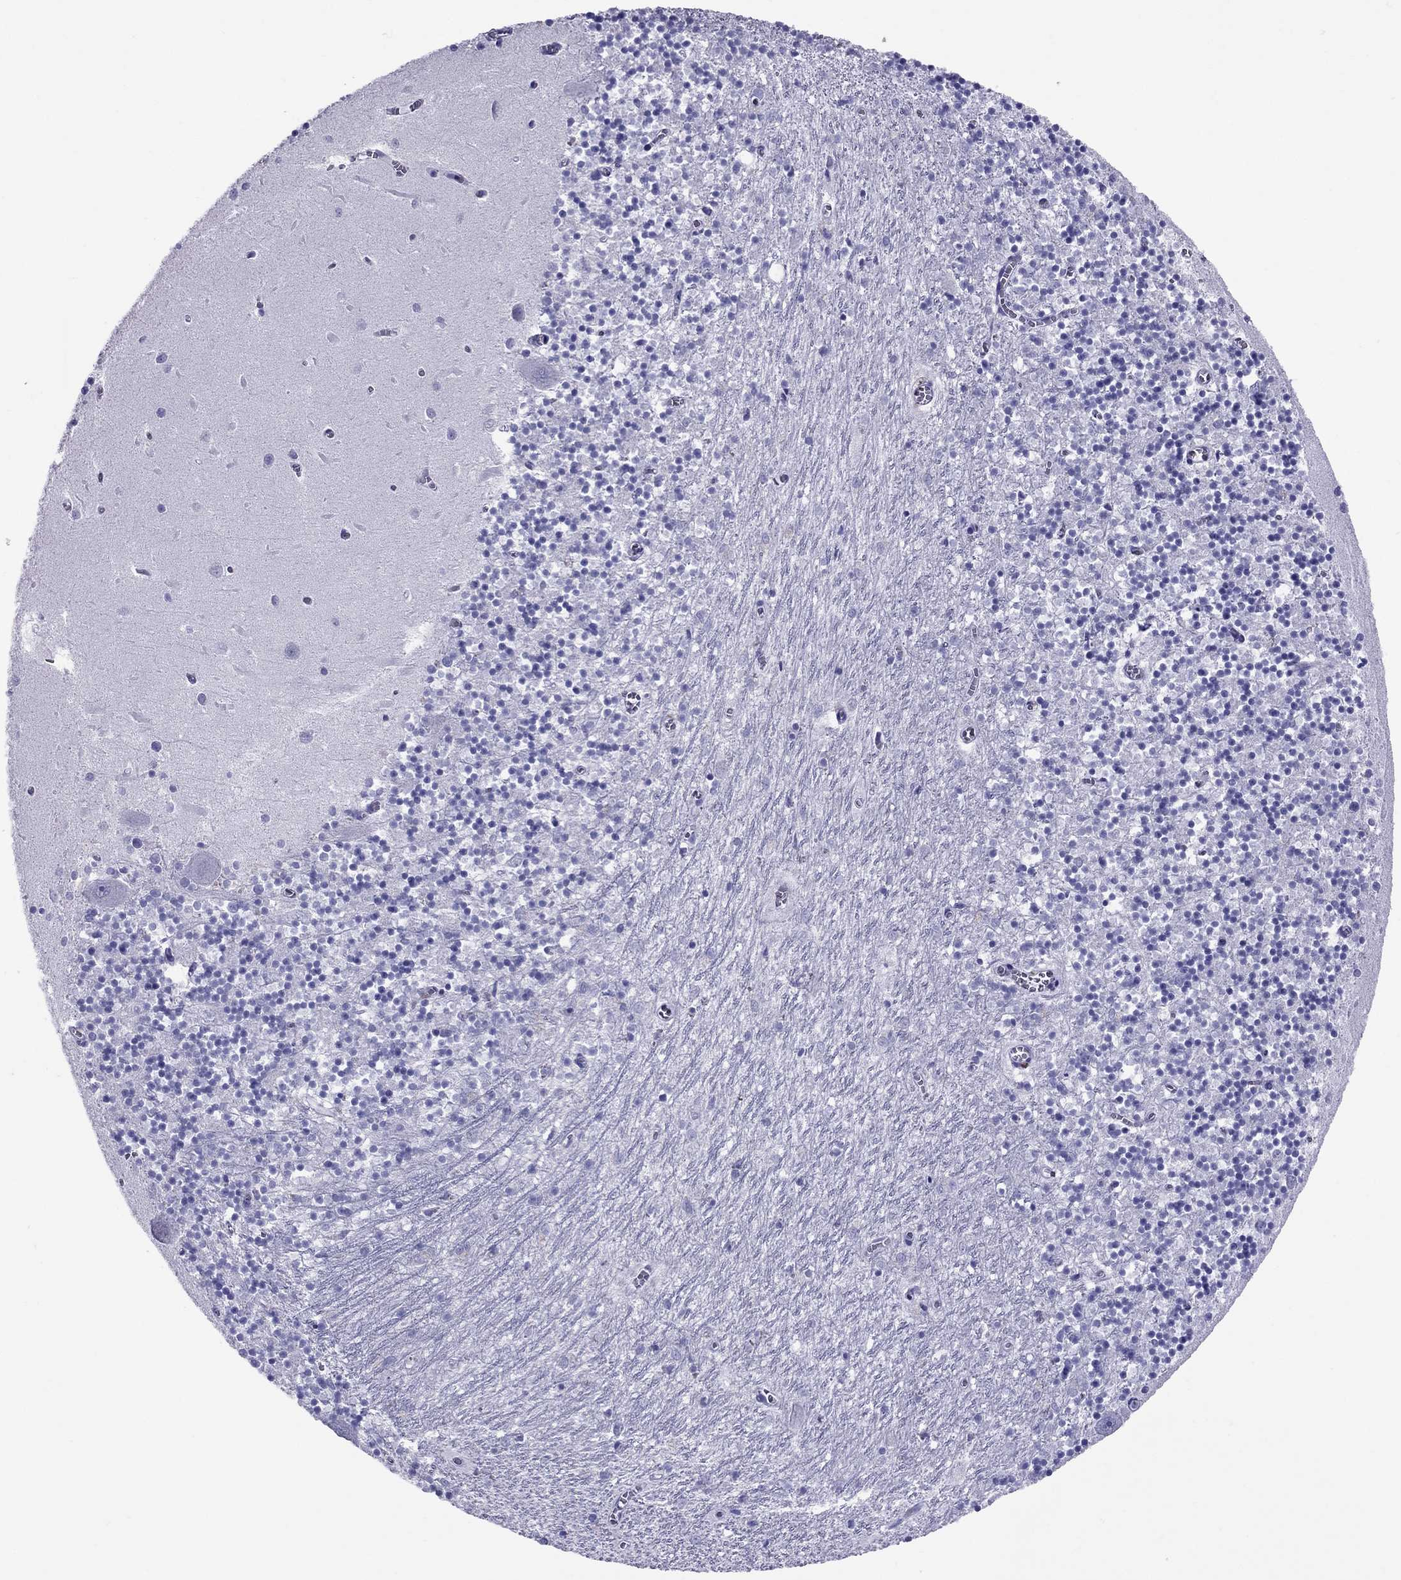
{"staining": {"intensity": "negative", "quantity": "none", "location": "none"}, "tissue": "cerebellum", "cell_type": "Cells in granular layer", "image_type": "normal", "snomed": [{"axis": "morphology", "description": "Normal tissue, NOS"}, {"axis": "topography", "description": "Cerebellum"}], "caption": "An IHC micrograph of normal cerebellum is shown. There is no staining in cells in granular layer of cerebellum.", "gene": "AVPR1B", "patient": {"sex": "female", "age": 64}}